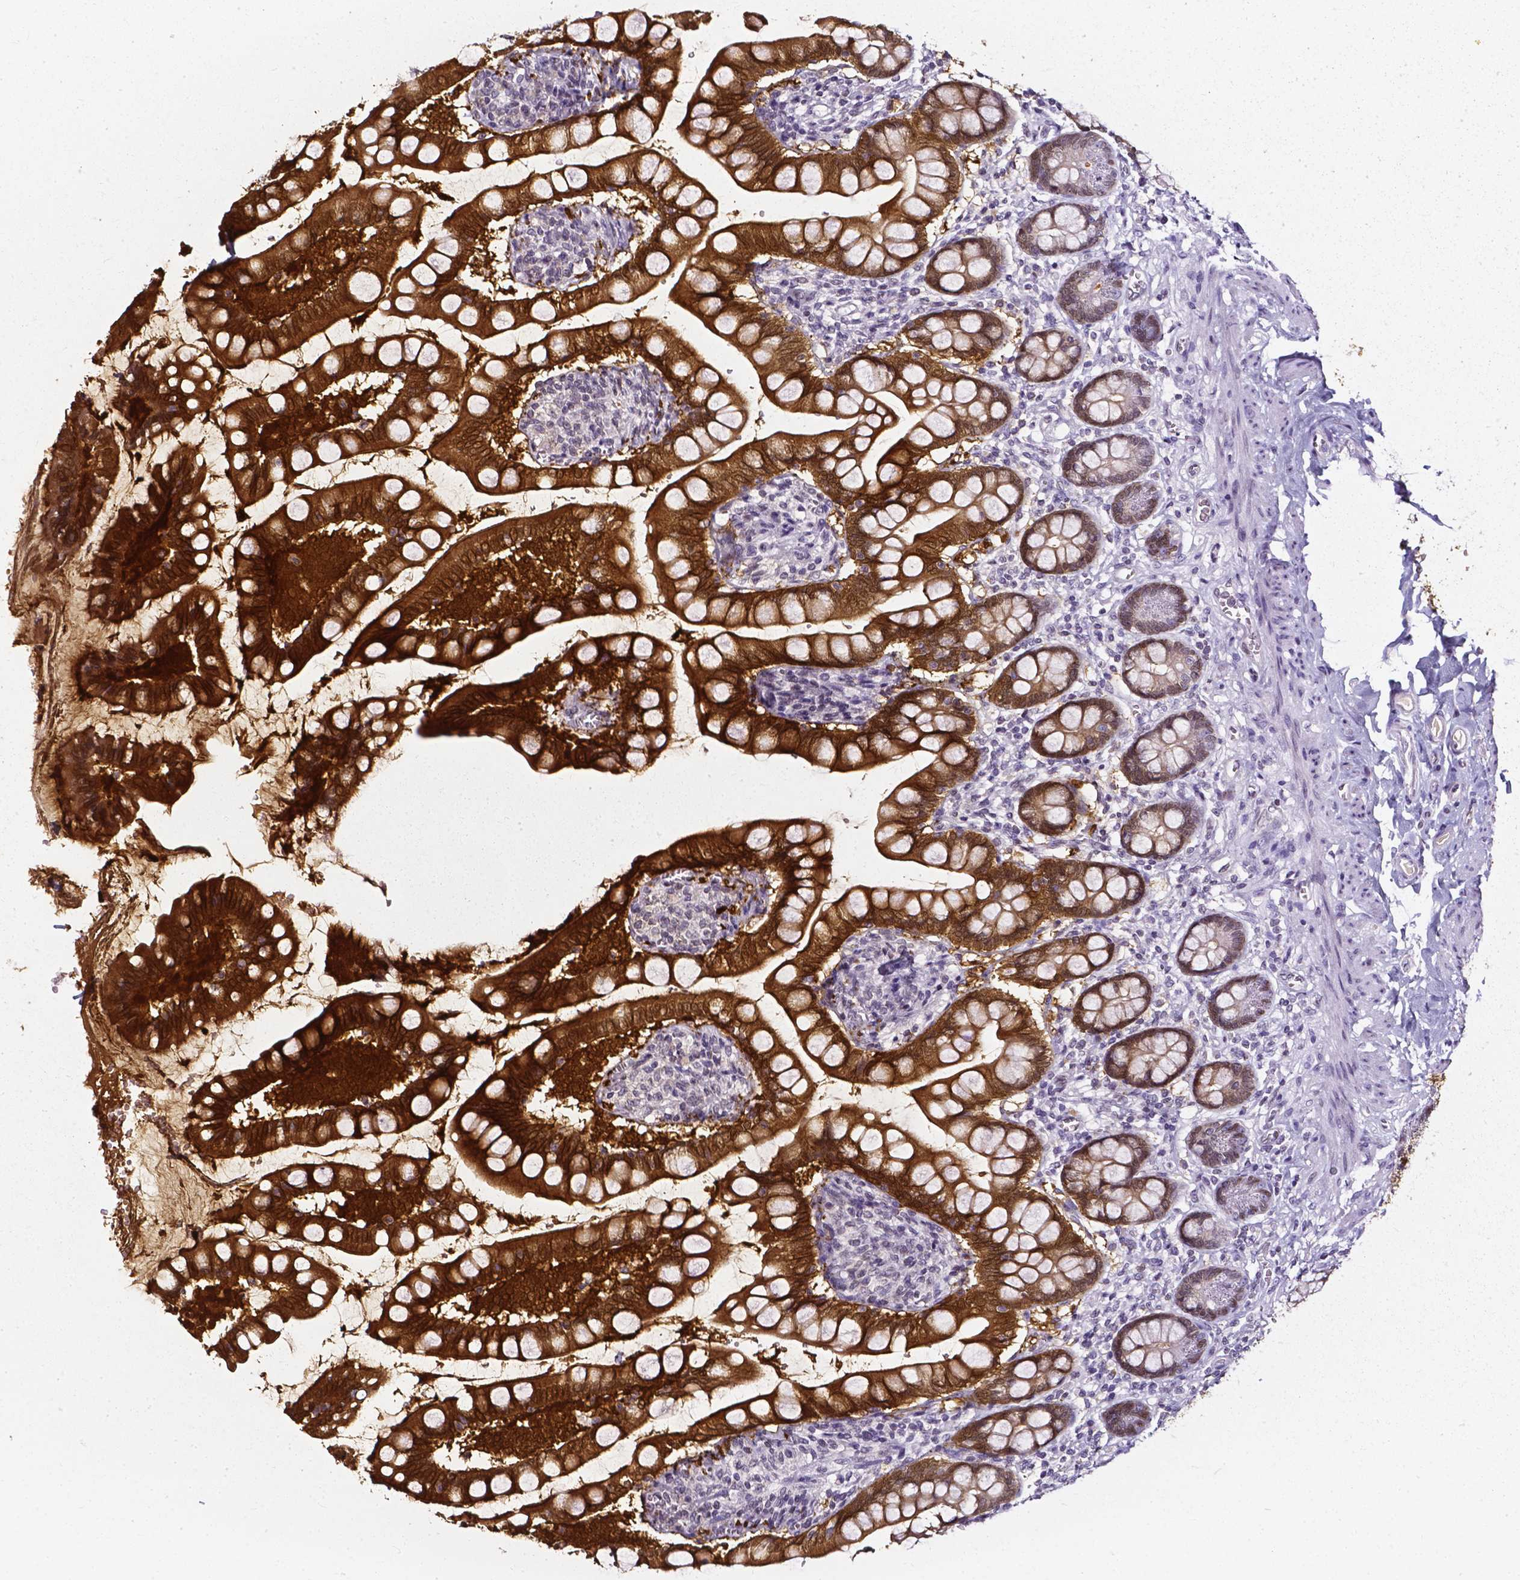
{"staining": {"intensity": "strong", "quantity": ">75%", "location": "cytoplasmic/membranous,nuclear"}, "tissue": "small intestine", "cell_type": "Glandular cells", "image_type": "normal", "snomed": [{"axis": "morphology", "description": "Normal tissue, NOS"}, {"axis": "topography", "description": "Small intestine"}], "caption": "DAB (3,3'-diaminobenzidine) immunohistochemical staining of unremarkable small intestine reveals strong cytoplasmic/membranous,nuclear protein positivity in approximately >75% of glandular cells.", "gene": "AKR1B10", "patient": {"sex": "female", "age": 56}}